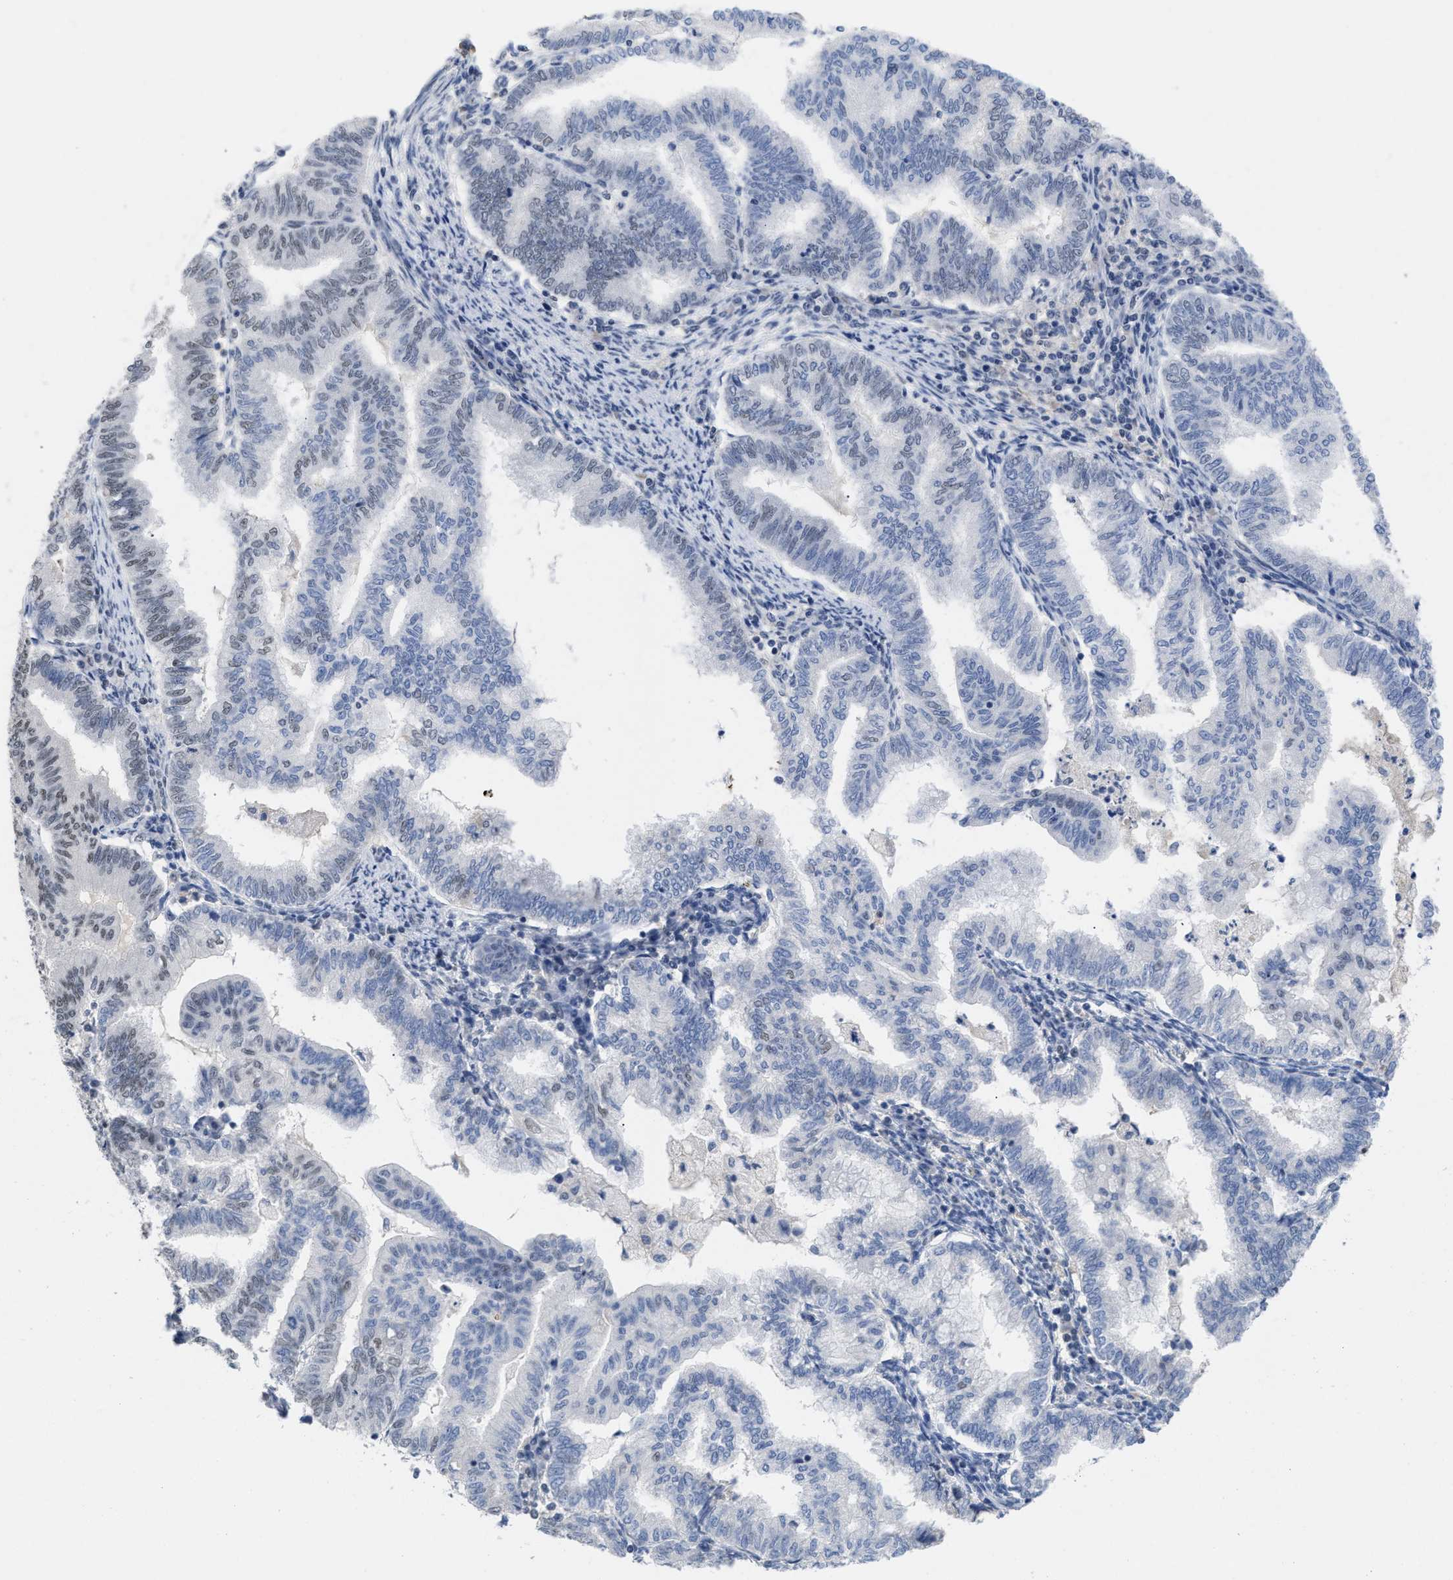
{"staining": {"intensity": "negative", "quantity": "none", "location": "none"}, "tissue": "endometrial cancer", "cell_type": "Tumor cells", "image_type": "cancer", "snomed": [{"axis": "morphology", "description": "Polyp, NOS"}, {"axis": "morphology", "description": "Adenocarcinoma, NOS"}, {"axis": "morphology", "description": "Adenoma, NOS"}, {"axis": "topography", "description": "Endometrium"}], "caption": "Immunohistochemistry histopathology image of endometrial cancer stained for a protein (brown), which displays no expression in tumor cells.", "gene": "GGNBP2", "patient": {"sex": "female", "age": 79}}